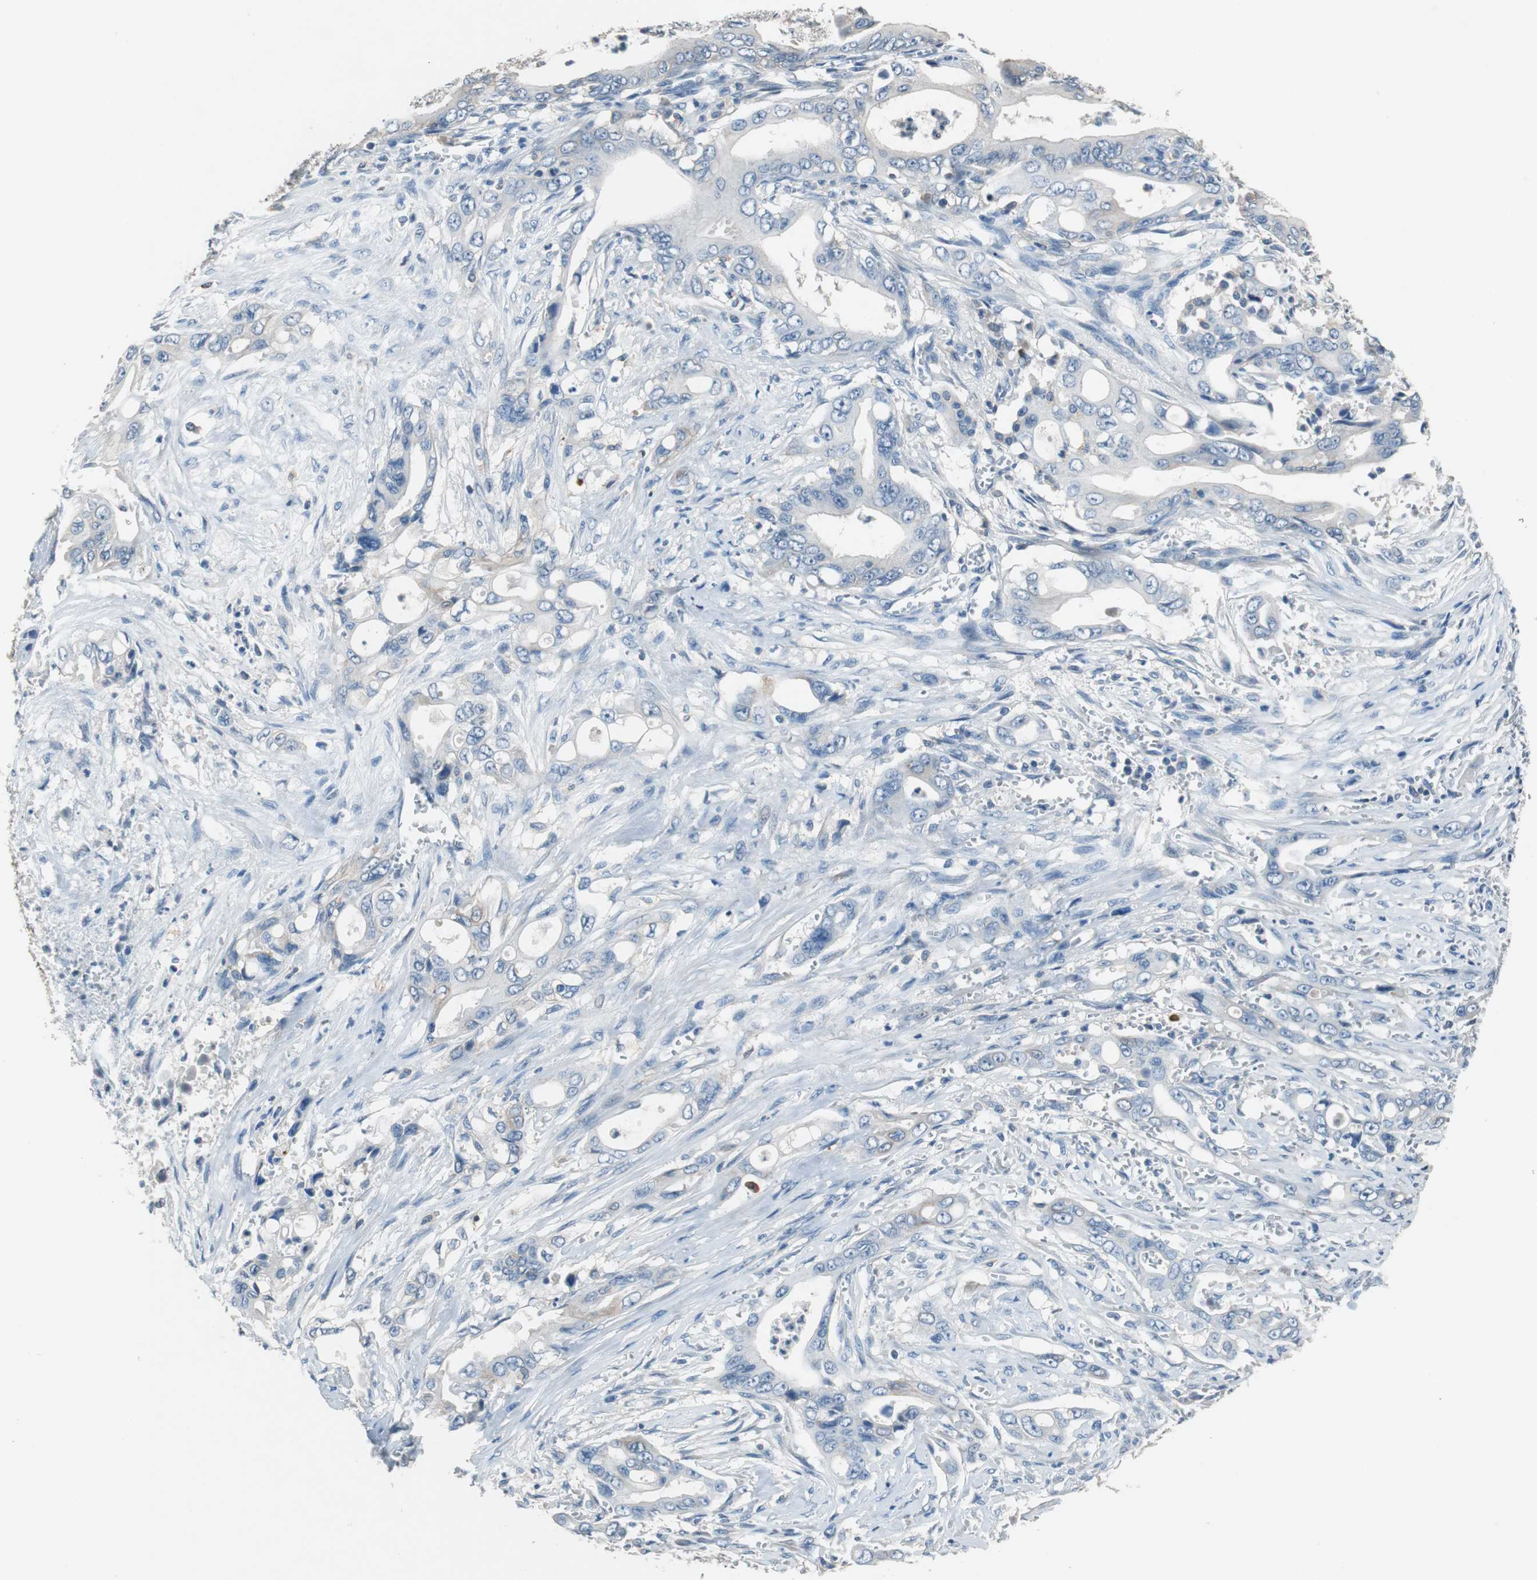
{"staining": {"intensity": "weak", "quantity": "<25%", "location": "cytoplasmic/membranous"}, "tissue": "pancreatic cancer", "cell_type": "Tumor cells", "image_type": "cancer", "snomed": [{"axis": "morphology", "description": "Adenocarcinoma, NOS"}, {"axis": "topography", "description": "Pancreas"}], "caption": "IHC histopathology image of neoplastic tissue: pancreatic adenocarcinoma stained with DAB (3,3'-diaminobenzidine) reveals no significant protein staining in tumor cells.", "gene": "PRKCA", "patient": {"sex": "male", "age": 59}}